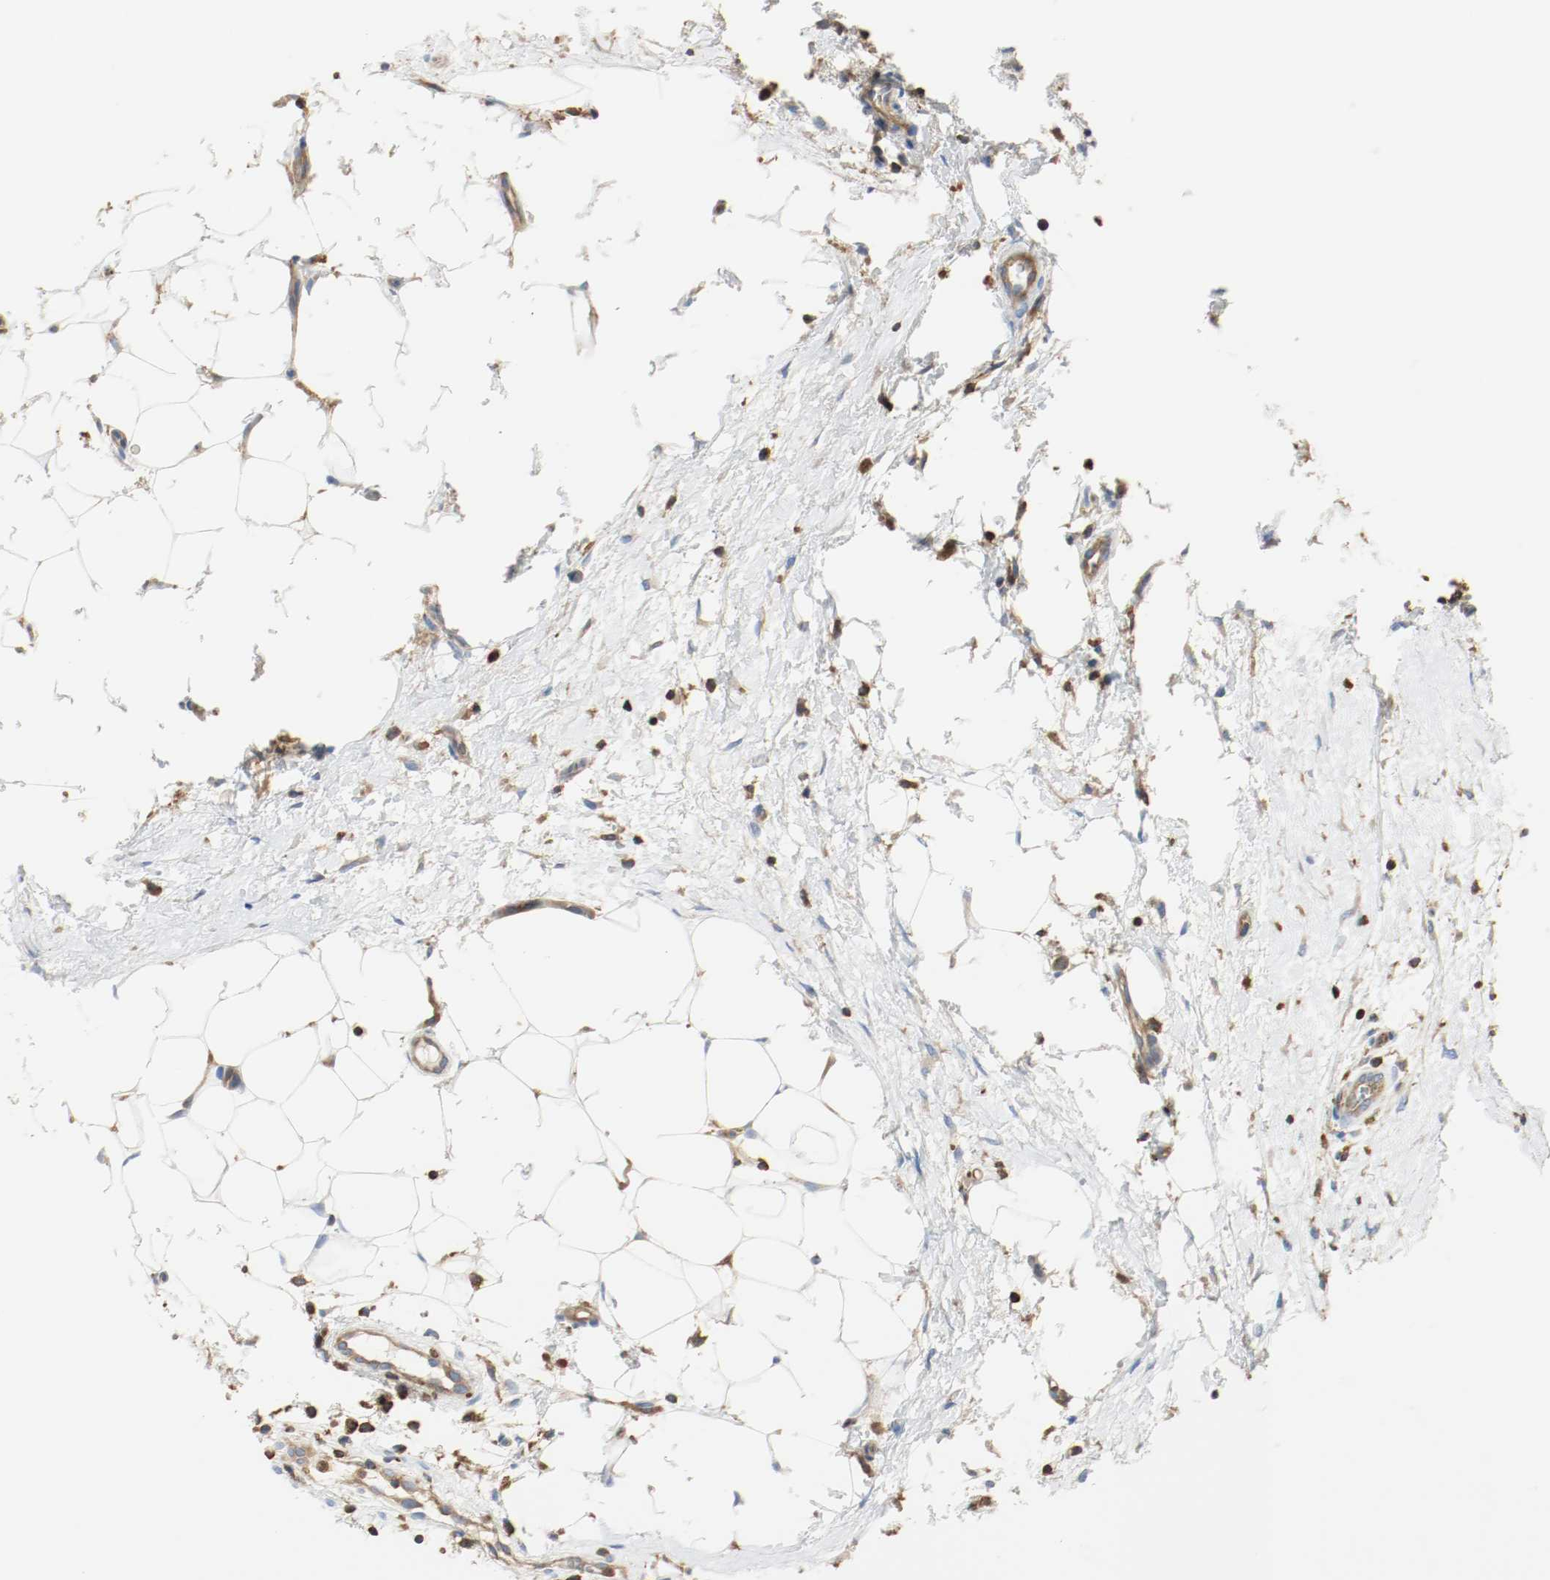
{"staining": {"intensity": "strong", "quantity": ">75%", "location": "cytoplasmic/membranous"}, "tissue": "lymphoma", "cell_type": "Tumor cells", "image_type": "cancer", "snomed": [{"axis": "morphology", "description": "Malignant lymphoma, non-Hodgkin's type, Low grade"}, {"axis": "topography", "description": "Lymph node"}], "caption": "Protein staining by immunohistochemistry (IHC) exhibits strong cytoplasmic/membranous positivity in about >75% of tumor cells in malignant lymphoma, non-Hodgkin's type (low-grade).", "gene": "ARPC1B", "patient": {"sex": "female", "age": 76}}